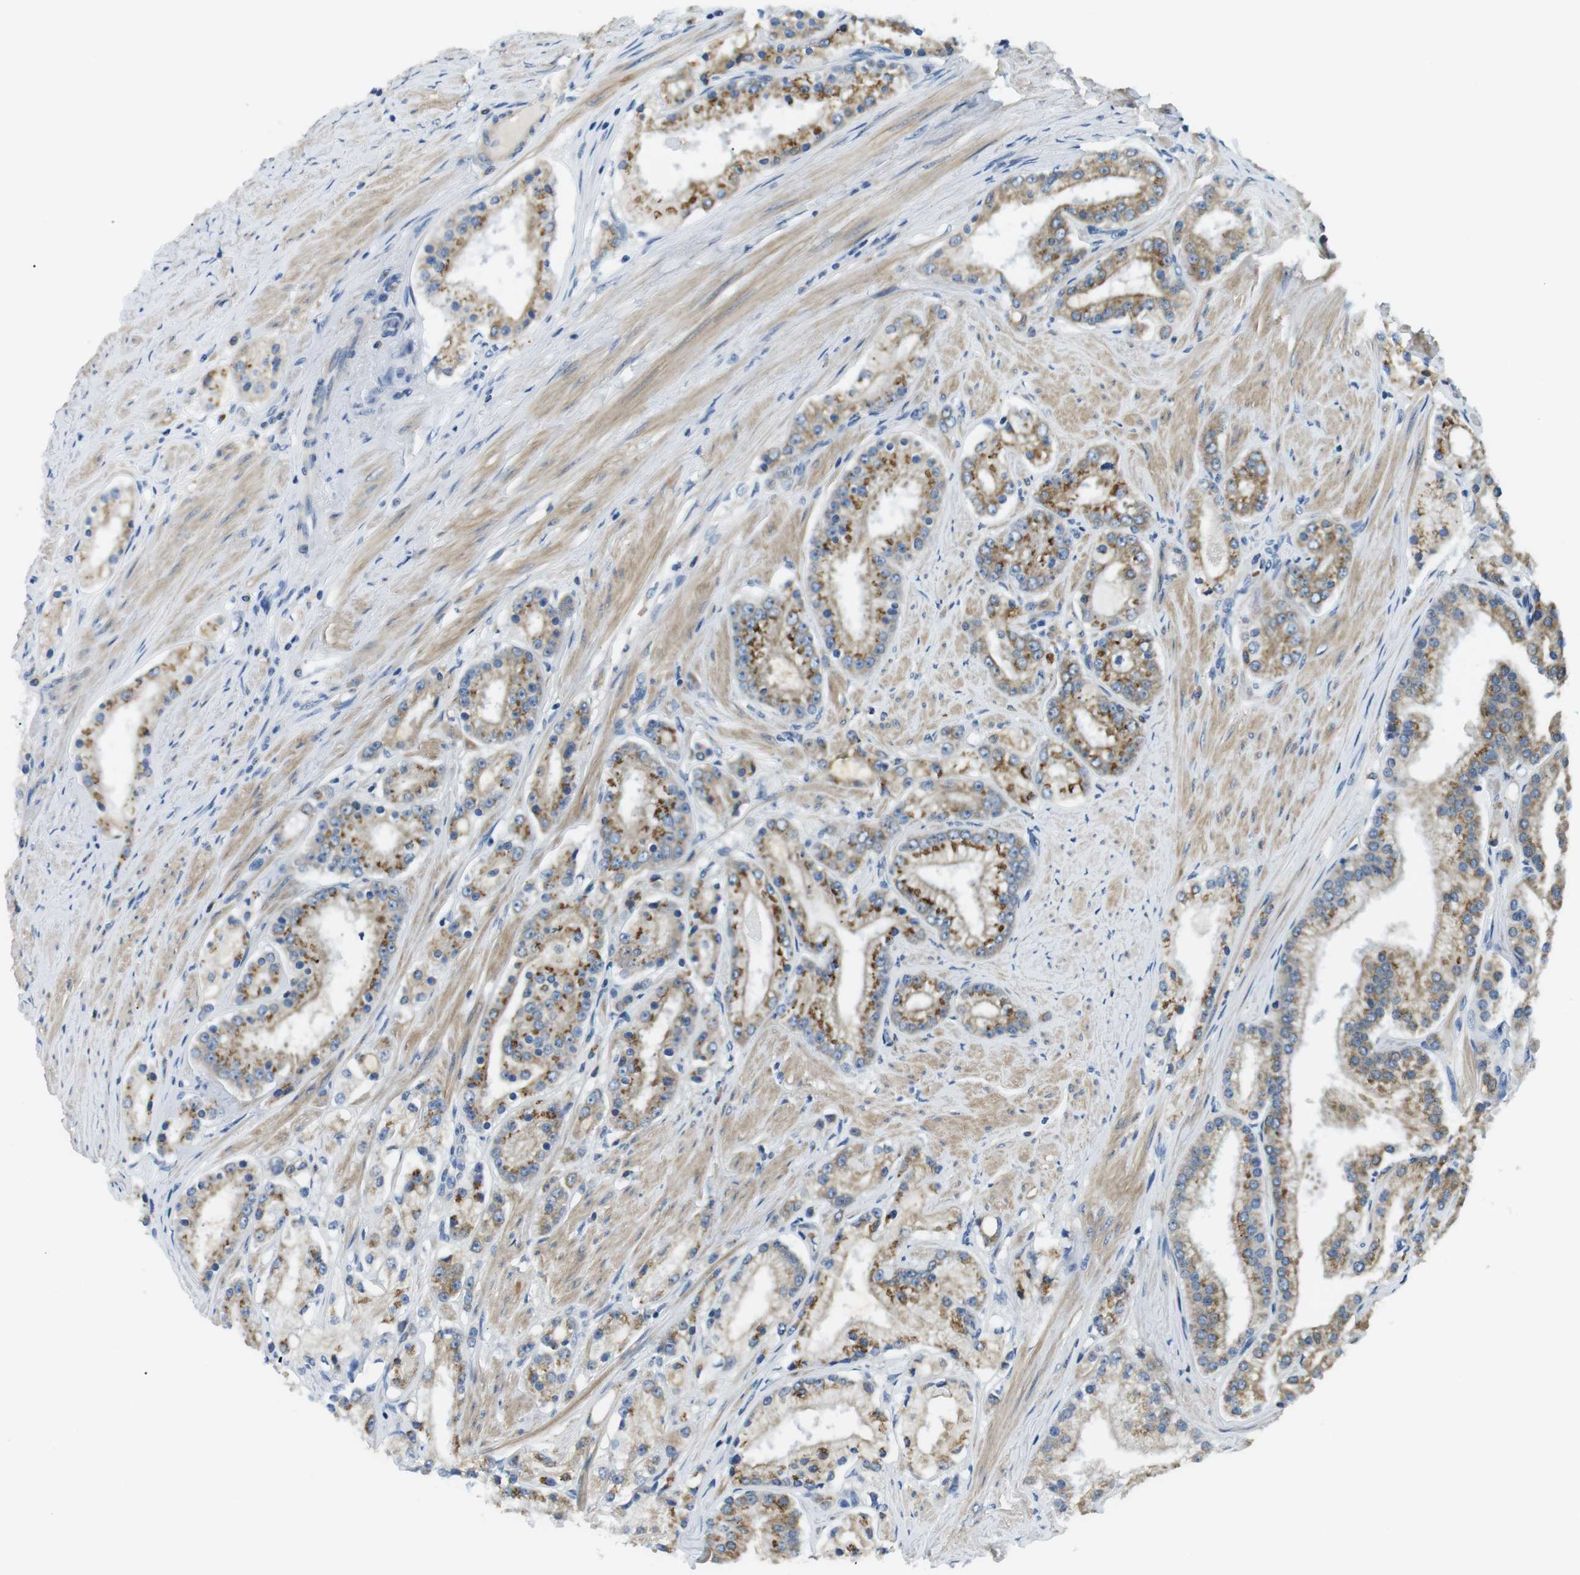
{"staining": {"intensity": "moderate", "quantity": ">75%", "location": "cytoplasmic/membranous"}, "tissue": "prostate cancer", "cell_type": "Tumor cells", "image_type": "cancer", "snomed": [{"axis": "morphology", "description": "Adenocarcinoma, Low grade"}, {"axis": "topography", "description": "Prostate"}], "caption": "A histopathology image showing moderate cytoplasmic/membranous staining in about >75% of tumor cells in prostate cancer, as visualized by brown immunohistochemical staining.", "gene": "WSCD1", "patient": {"sex": "male", "age": 63}}